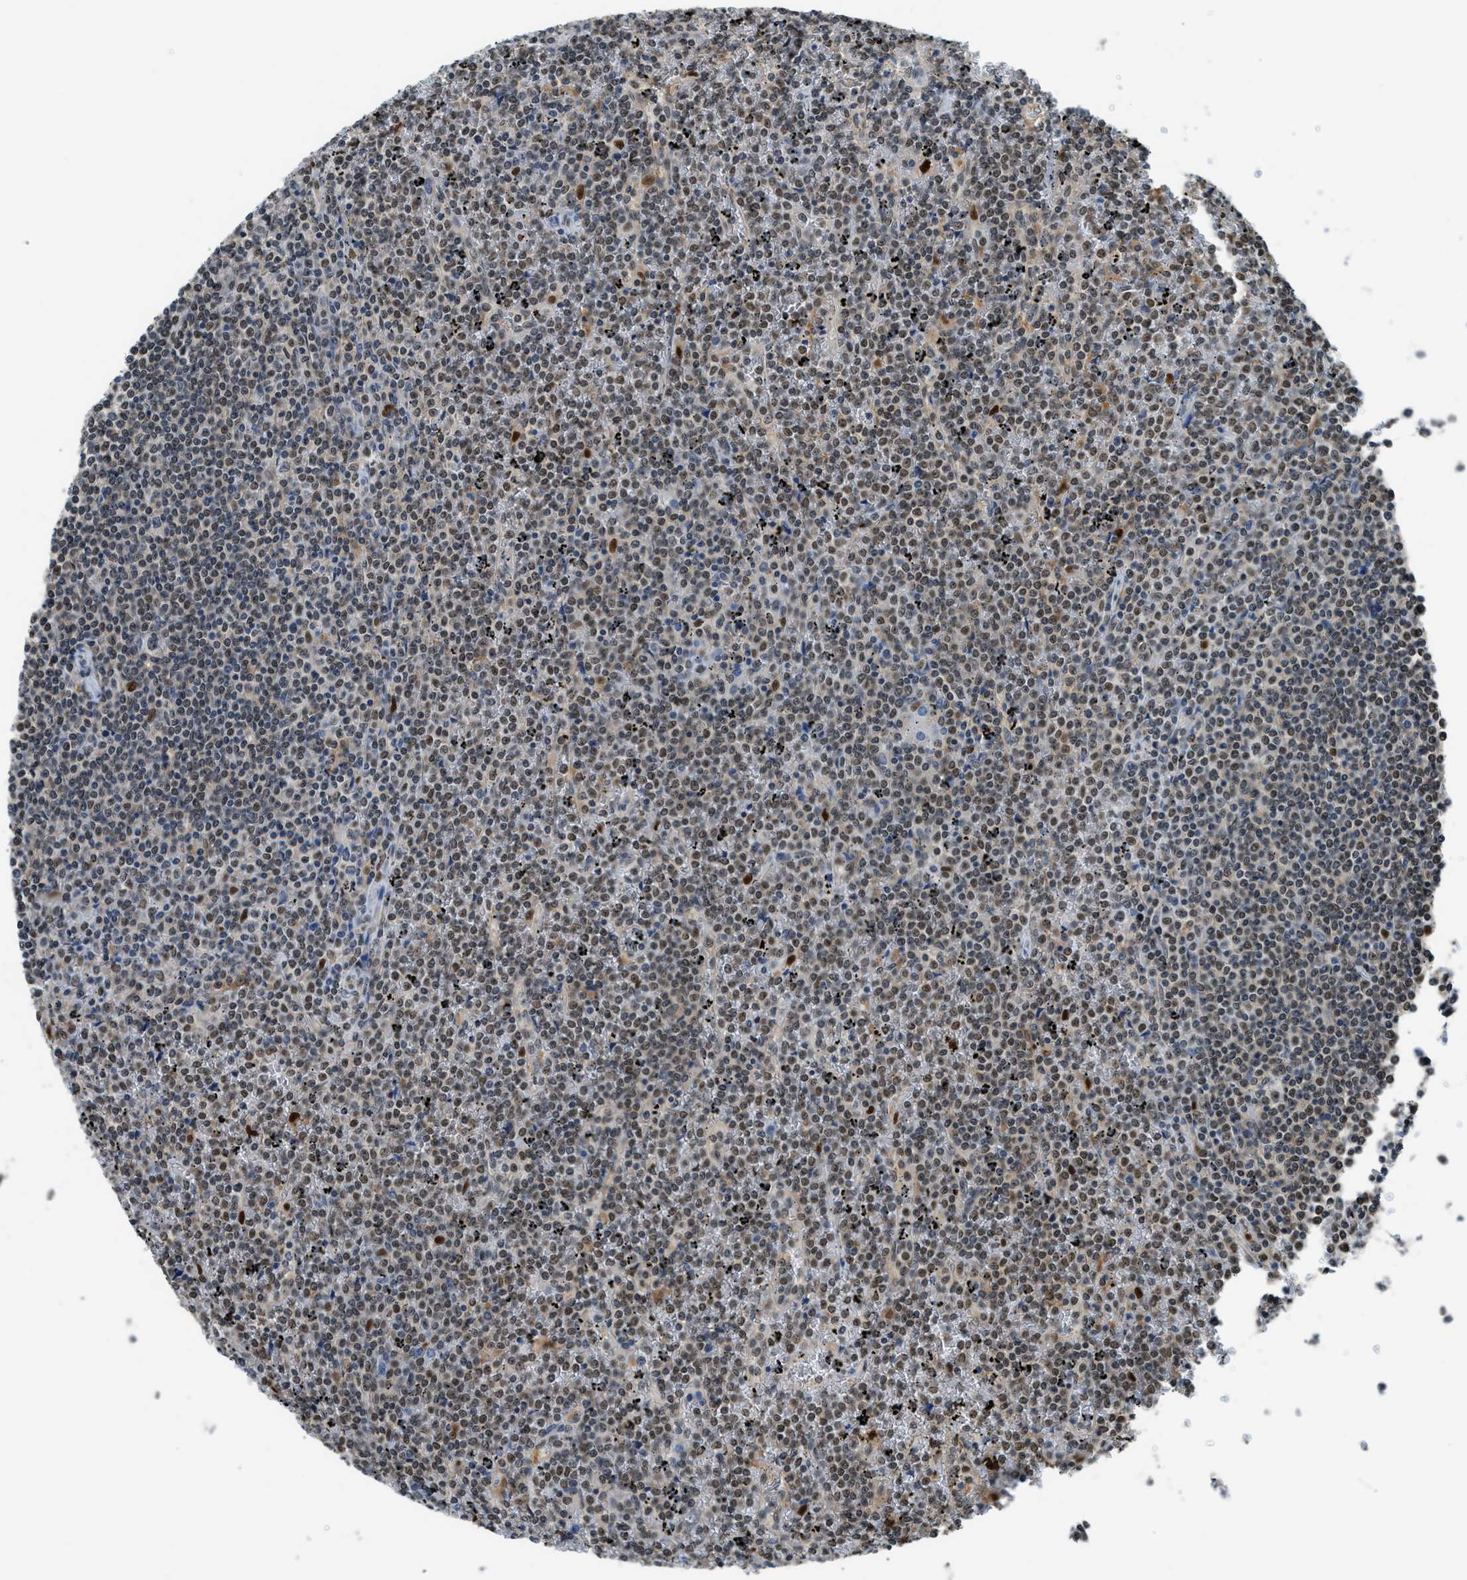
{"staining": {"intensity": "negative", "quantity": "none", "location": "none"}, "tissue": "lymphoma", "cell_type": "Tumor cells", "image_type": "cancer", "snomed": [{"axis": "morphology", "description": "Malignant lymphoma, non-Hodgkin's type, Low grade"}, {"axis": "topography", "description": "Spleen"}], "caption": "A photomicrograph of lymphoma stained for a protein exhibits no brown staining in tumor cells.", "gene": "ALX1", "patient": {"sex": "female", "age": 19}}